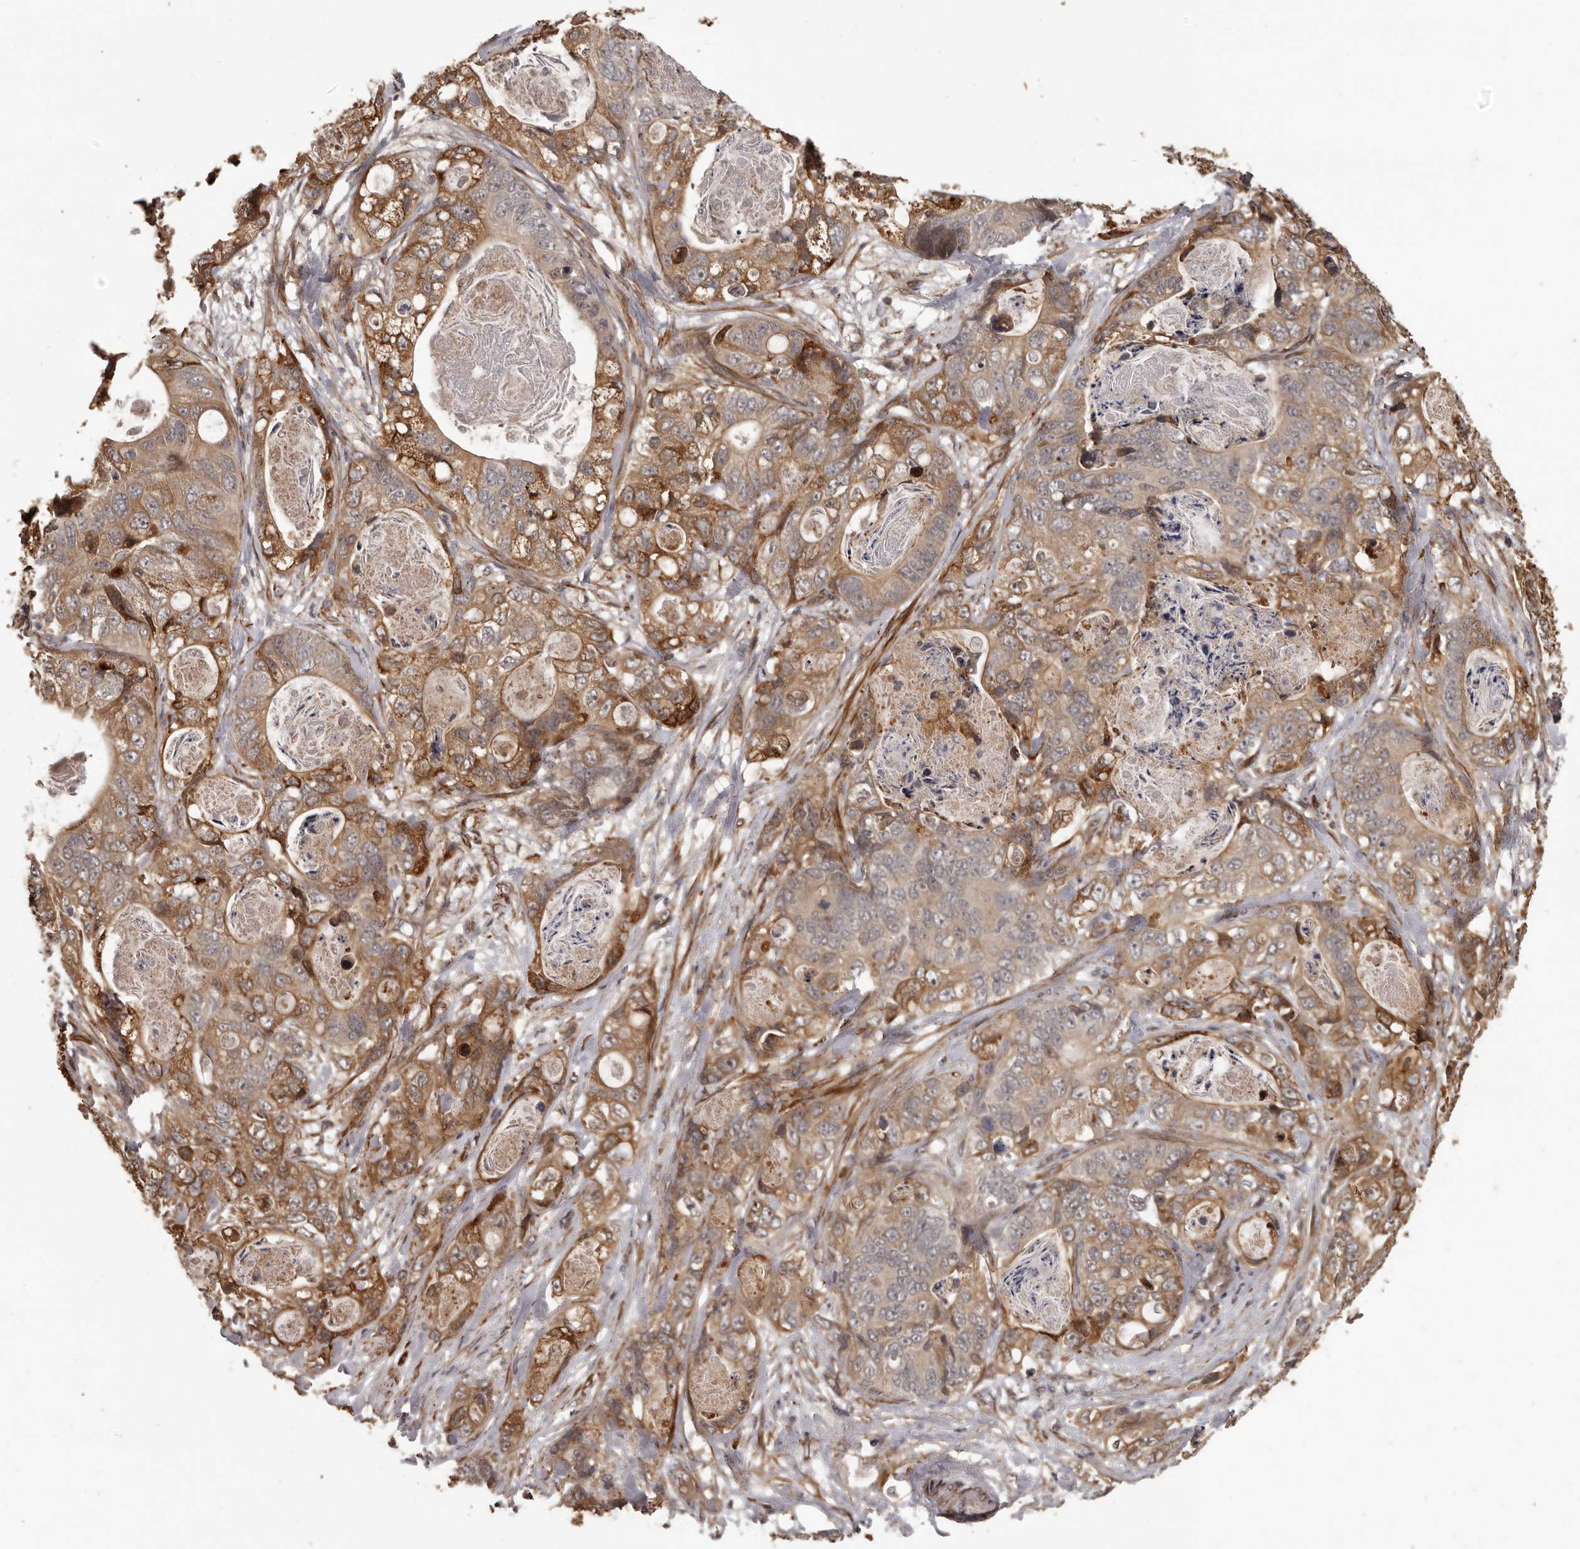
{"staining": {"intensity": "moderate", "quantity": ">75%", "location": "cytoplasmic/membranous"}, "tissue": "stomach cancer", "cell_type": "Tumor cells", "image_type": "cancer", "snomed": [{"axis": "morphology", "description": "Normal tissue, NOS"}, {"axis": "morphology", "description": "Adenocarcinoma, NOS"}, {"axis": "topography", "description": "Stomach"}], "caption": "An IHC image of tumor tissue is shown. Protein staining in brown shows moderate cytoplasmic/membranous positivity in adenocarcinoma (stomach) within tumor cells.", "gene": "SLITRK6", "patient": {"sex": "female", "age": 89}}